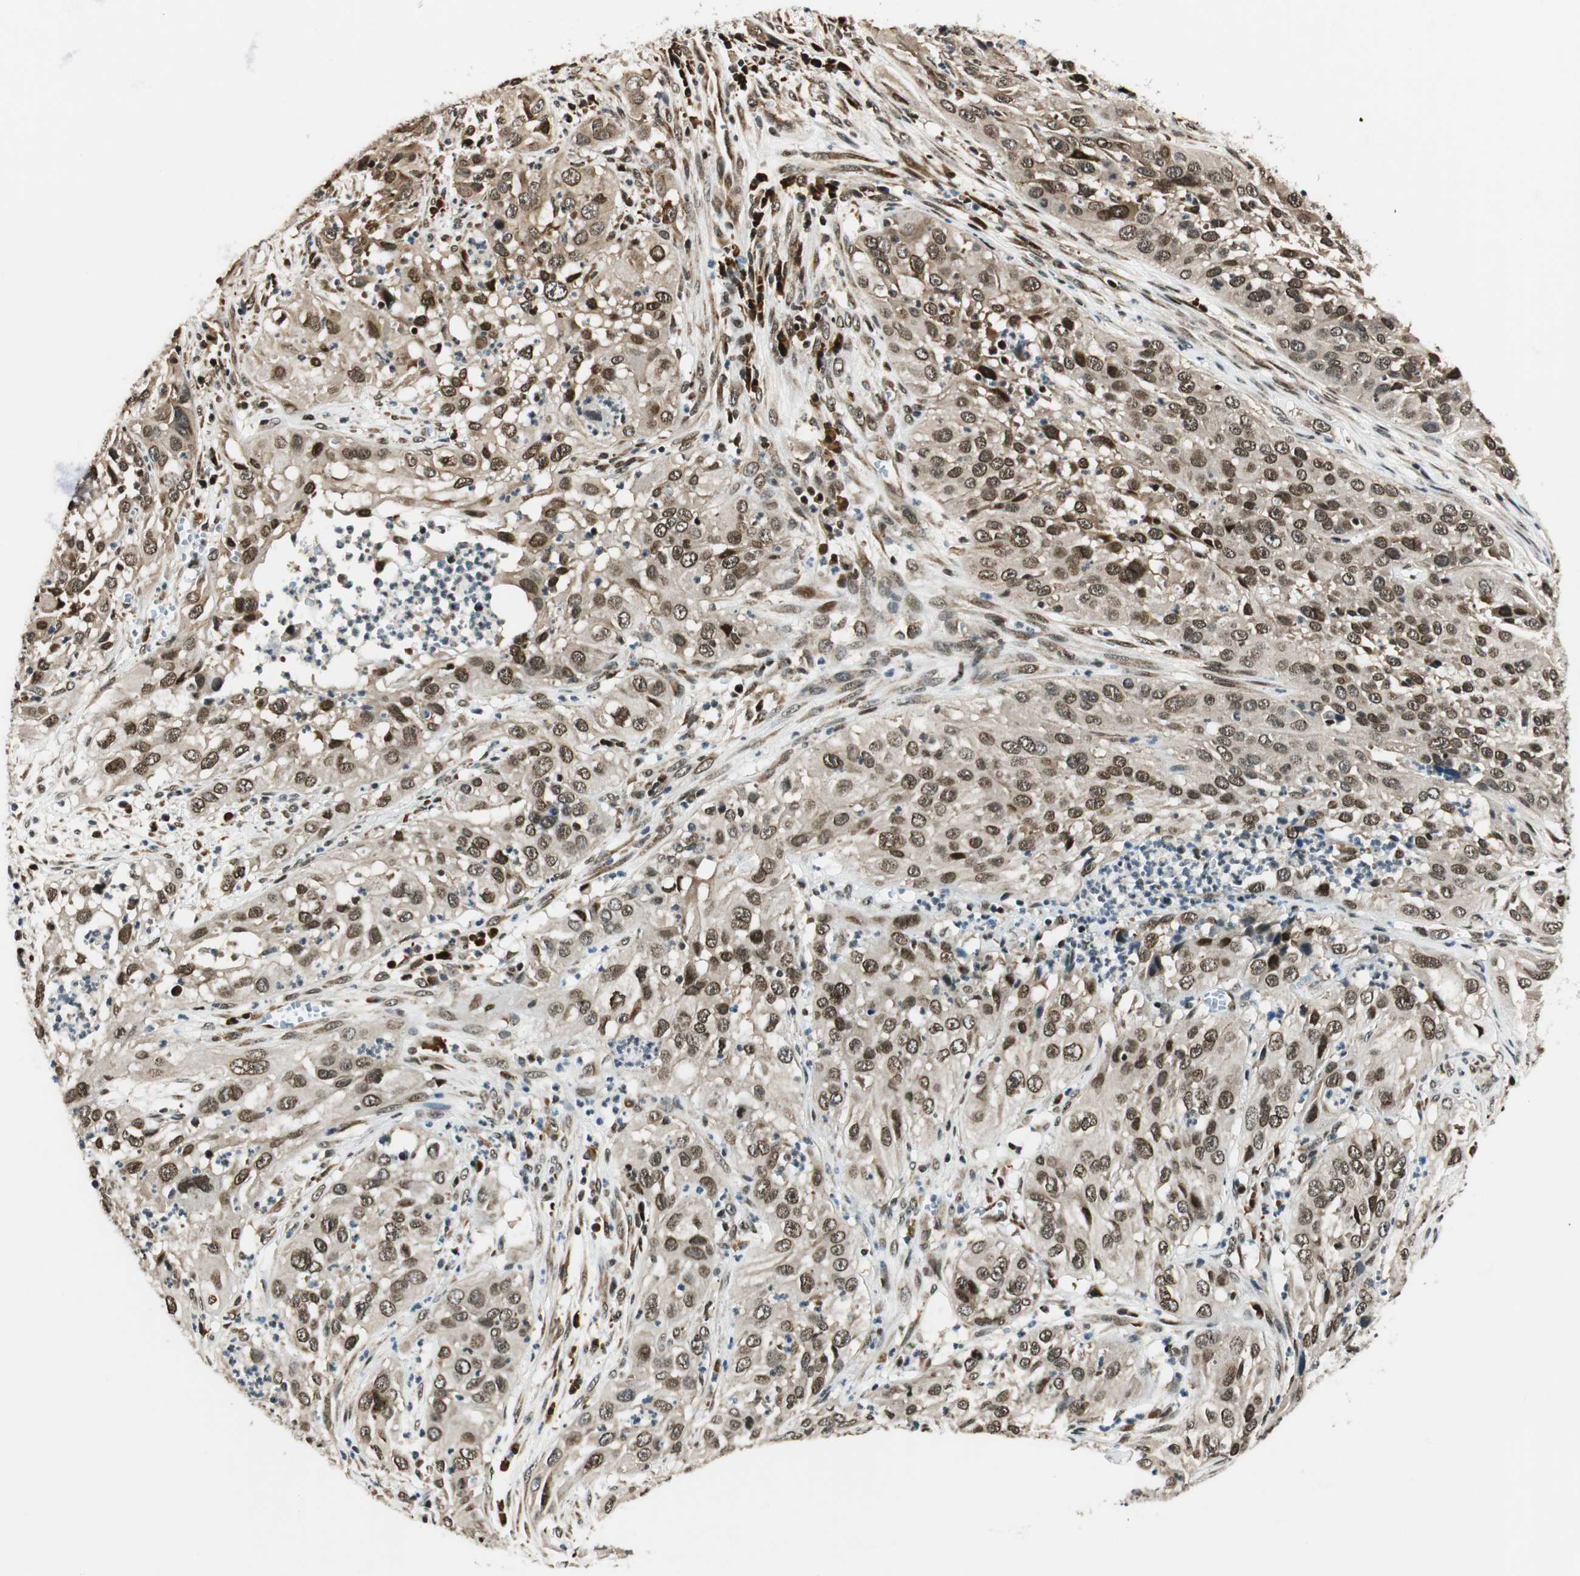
{"staining": {"intensity": "moderate", "quantity": ">75%", "location": "cytoplasmic/membranous,nuclear"}, "tissue": "cervical cancer", "cell_type": "Tumor cells", "image_type": "cancer", "snomed": [{"axis": "morphology", "description": "Squamous cell carcinoma, NOS"}, {"axis": "topography", "description": "Cervix"}], "caption": "Immunohistochemical staining of cervical cancer (squamous cell carcinoma) exhibits medium levels of moderate cytoplasmic/membranous and nuclear positivity in approximately >75% of tumor cells.", "gene": "RING1", "patient": {"sex": "female", "age": 32}}